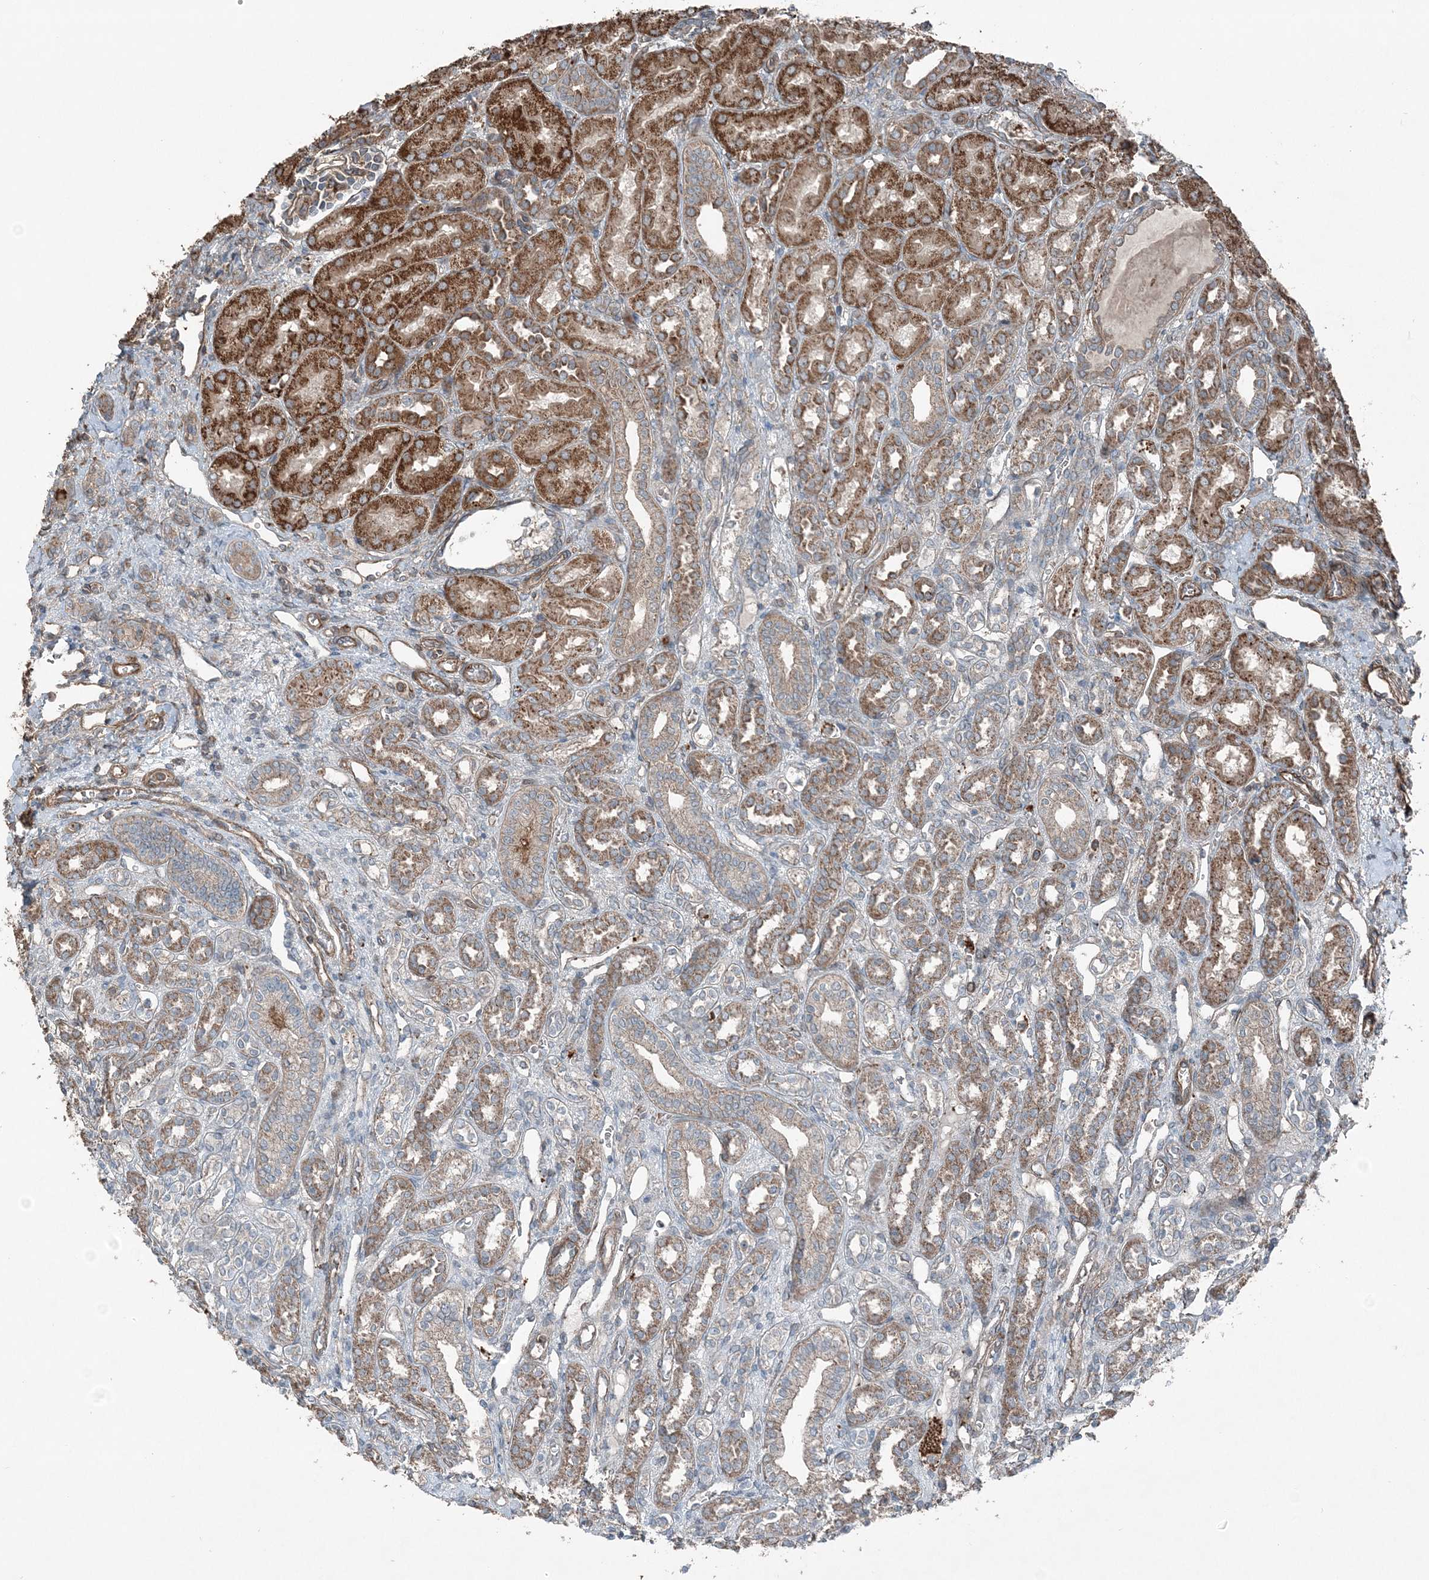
{"staining": {"intensity": "moderate", "quantity": ">75%", "location": "cytoplasmic/membranous"}, "tissue": "kidney", "cell_type": "Cells in glomeruli", "image_type": "normal", "snomed": [{"axis": "morphology", "description": "Normal tissue, NOS"}, {"axis": "morphology", "description": "Neoplasm, malignant, NOS"}, {"axis": "topography", "description": "Kidney"}], "caption": "Cells in glomeruli reveal medium levels of moderate cytoplasmic/membranous staining in approximately >75% of cells in unremarkable human kidney. The staining is performed using DAB (3,3'-diaminobenzidine) brown chromogen to label protein expression. The nuclei are counter-stained blue using hematoxylin.", "gene": "KY", "patient": {"sex": "female", "age": 1}}